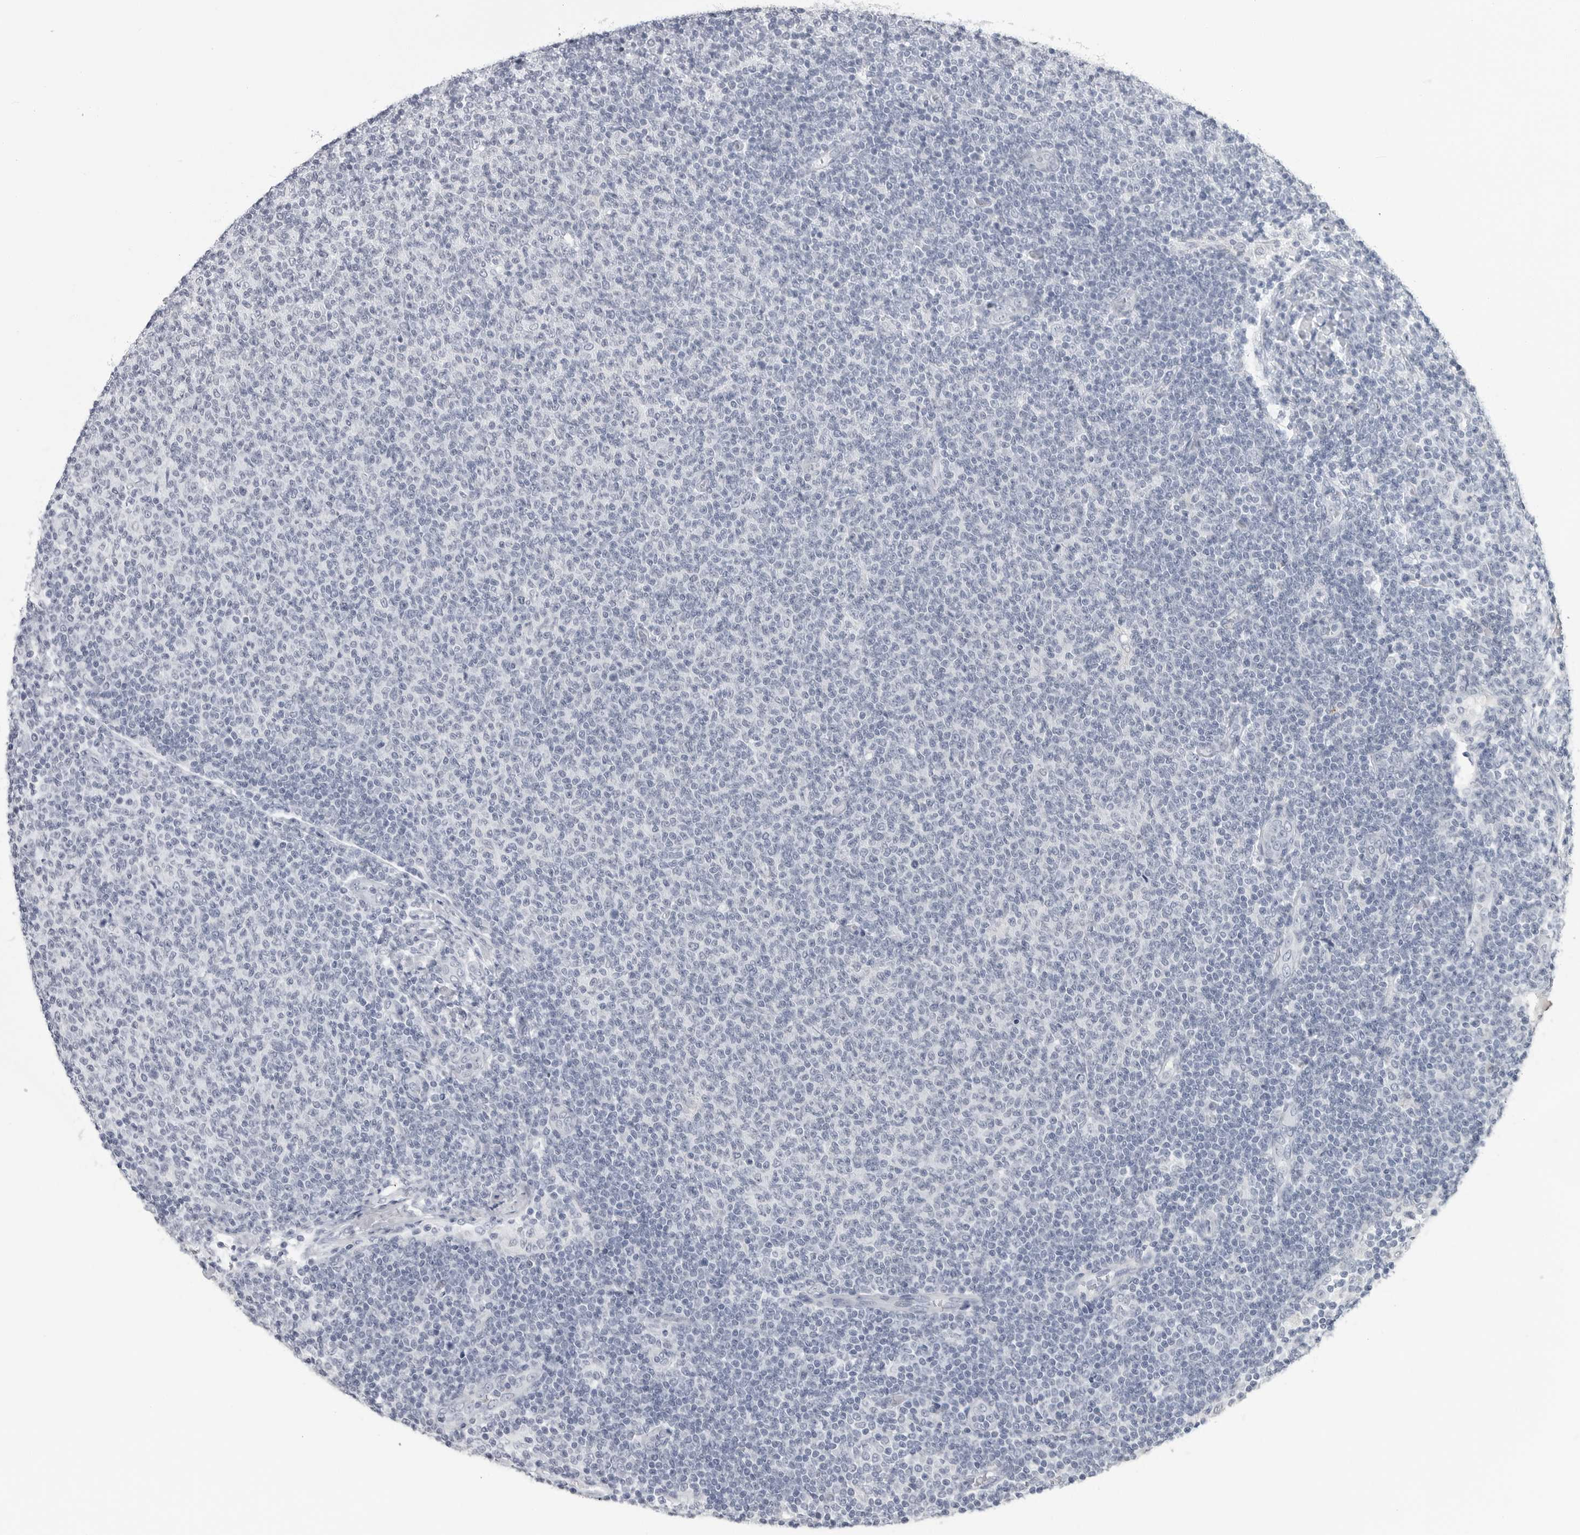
{"staining": {"intensity": "negative", "quantity": "none", "location": "none"}, "tissue": "lymphoma", "cell_type": "Tumor cells", "image_type": "cancer", "snomed": [{"axis": "morphology", "description": "Malignant lymphoma, non-Hodgkin's type, Low grade"}, {"axis": "topography", "description": "Lymph node"}], "caption": "DAB (3,3'-diaminobenzidine) immunohistochemical staining of low-grade malignant lymphoma, non-Hodgkin's type exhibits no significant positivity in tumor cells.", "gene": "PGA3", "patient": {"sex": "male", "age": 66}}